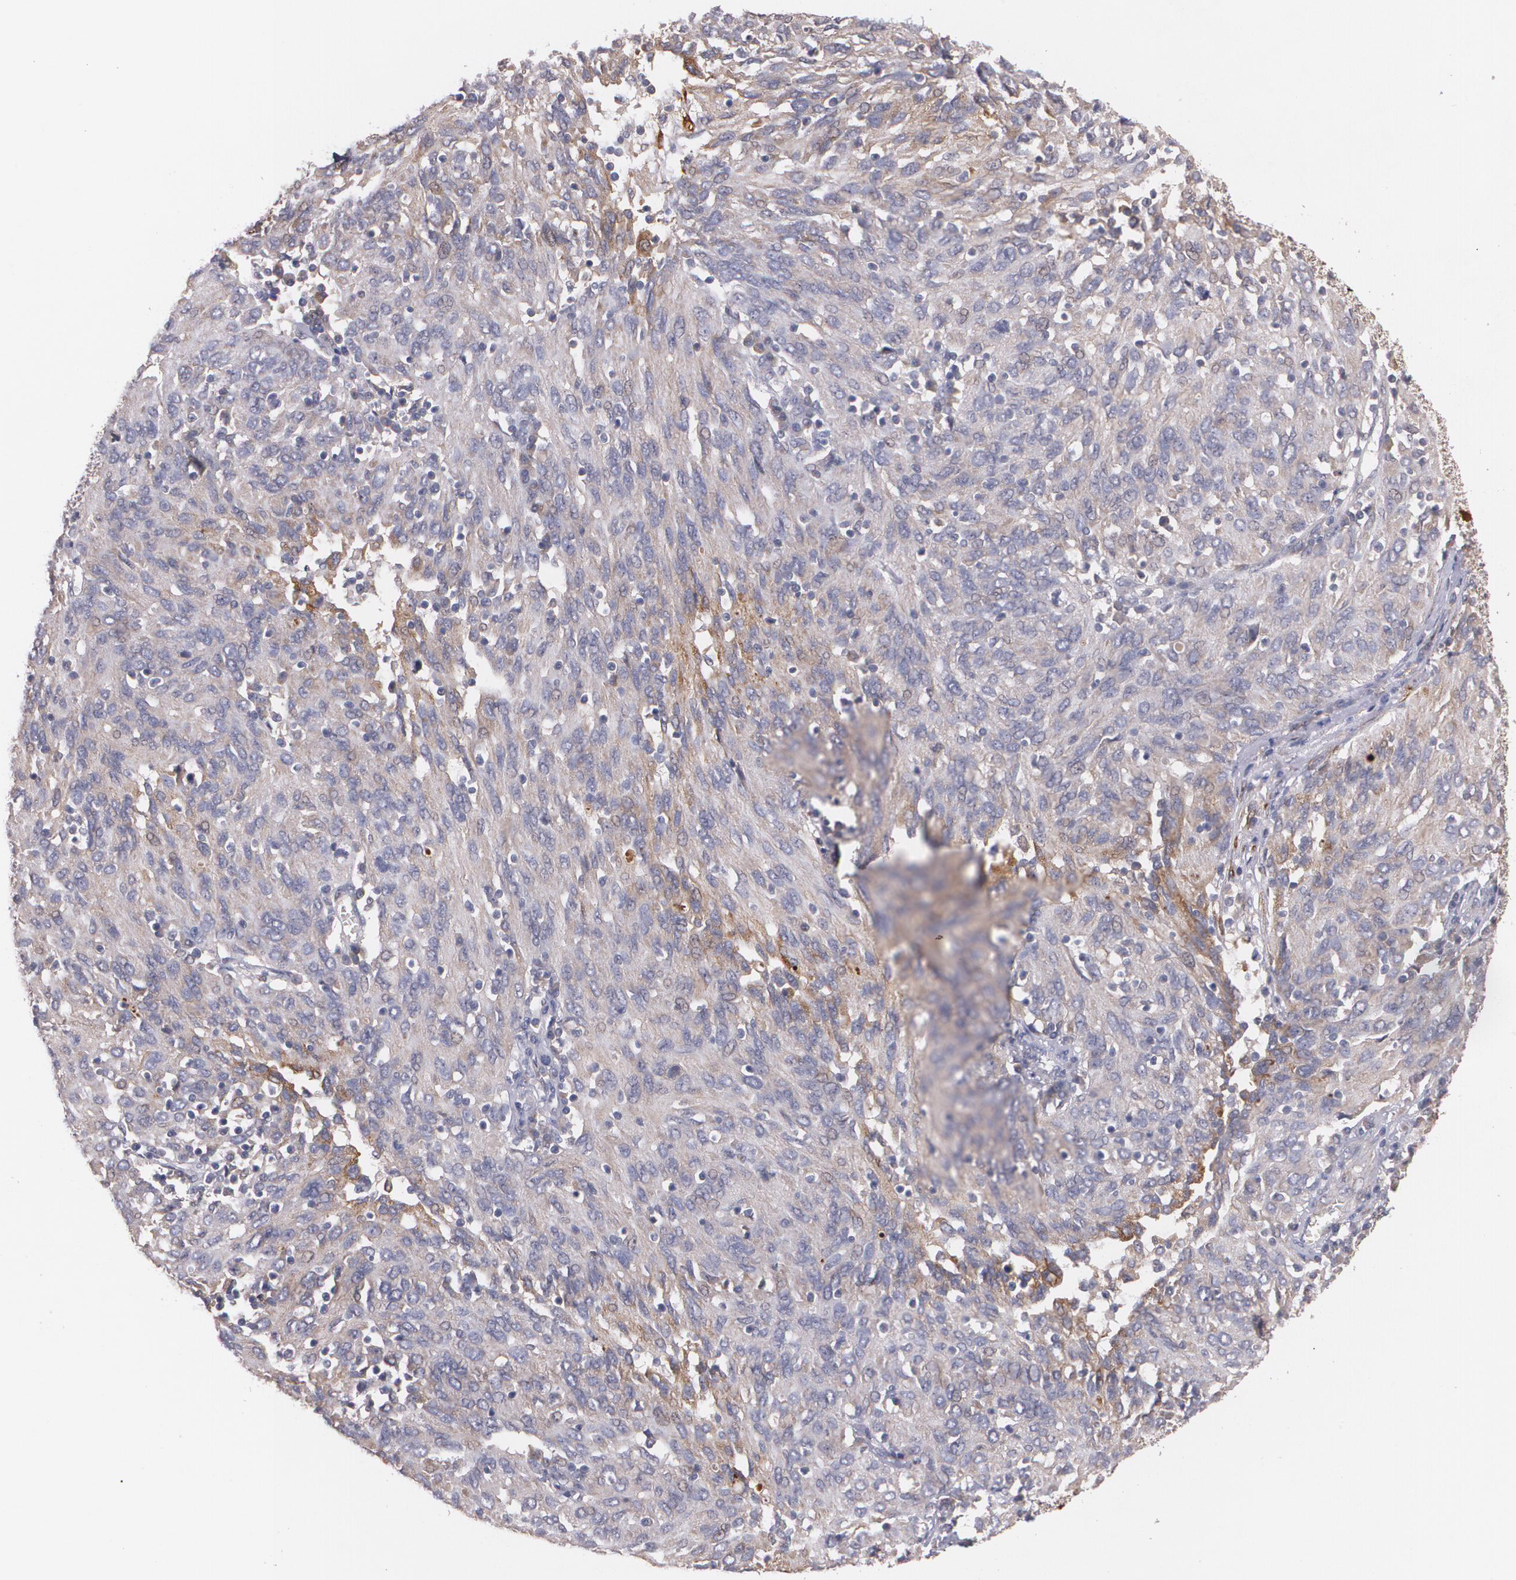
{"staining": {"intensity": "weak", "quantity": "<25%", "location": "cytoplasmic/membranous"}, "tissue": "ovarian cancer", "cell_type": "Tumor cells", "image_type": "cancer", "snomed": [{"axis": "morphology", "description": "Carcinoma, endometroid"}, {"axis": "topography", "description": "Ovary"}], "caption": "Image shows no protein expression in tumor cells of ovarian endometroid carcinoma tissue.", "gene": "IFNGR2", "patient": {"sex": "female", "age": 50}}